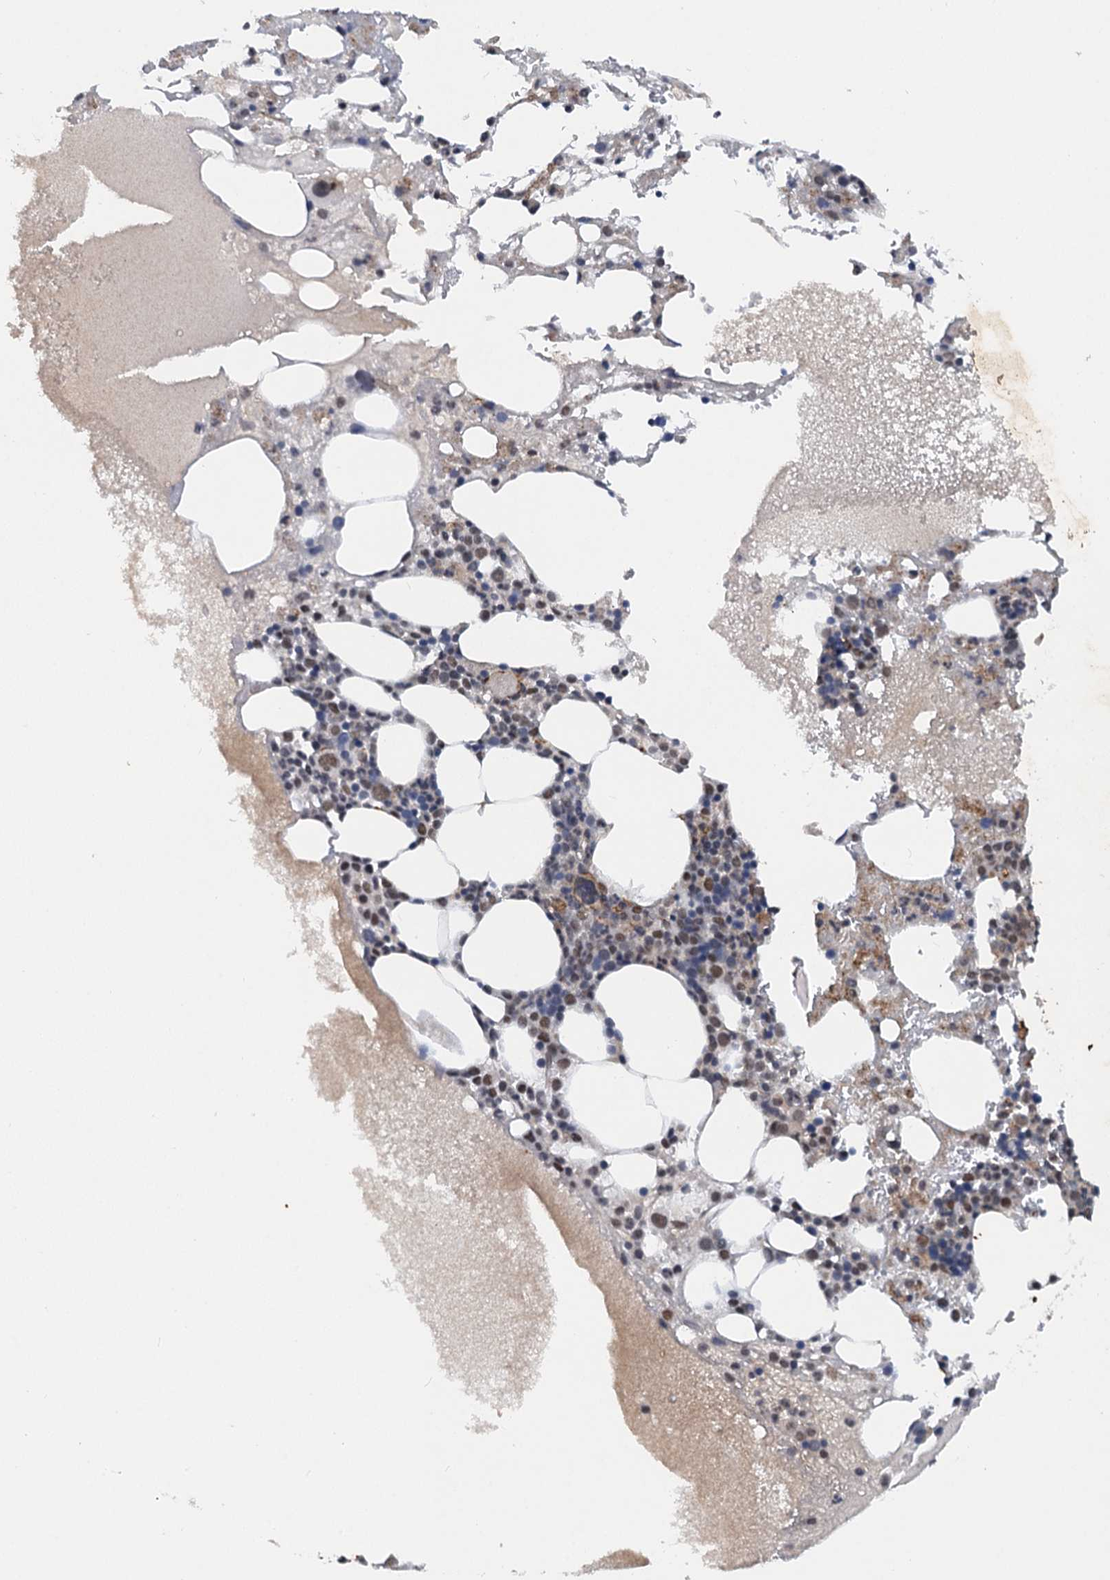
{"staining": {"intensity": "moderate", "quantity": "<25%", "location": "nuclear"}, "tissue": "bone marrow", "cell_type": "Hematopoietic cells", "image_type": "normal", "snomed": [{"axis": "morphology", "description": "Normal tissue, NOS"}, {"axis": "topography", "description": "Bone marrow"}], "caption": "Unremarkable bone marrow exhibits moderate nuclear staining in approximately <25% of hematopoietic cells, visualized by immunohistochemistry.", "gene": "CSTF3", "patient": {"sex": "male", "age": 61}}